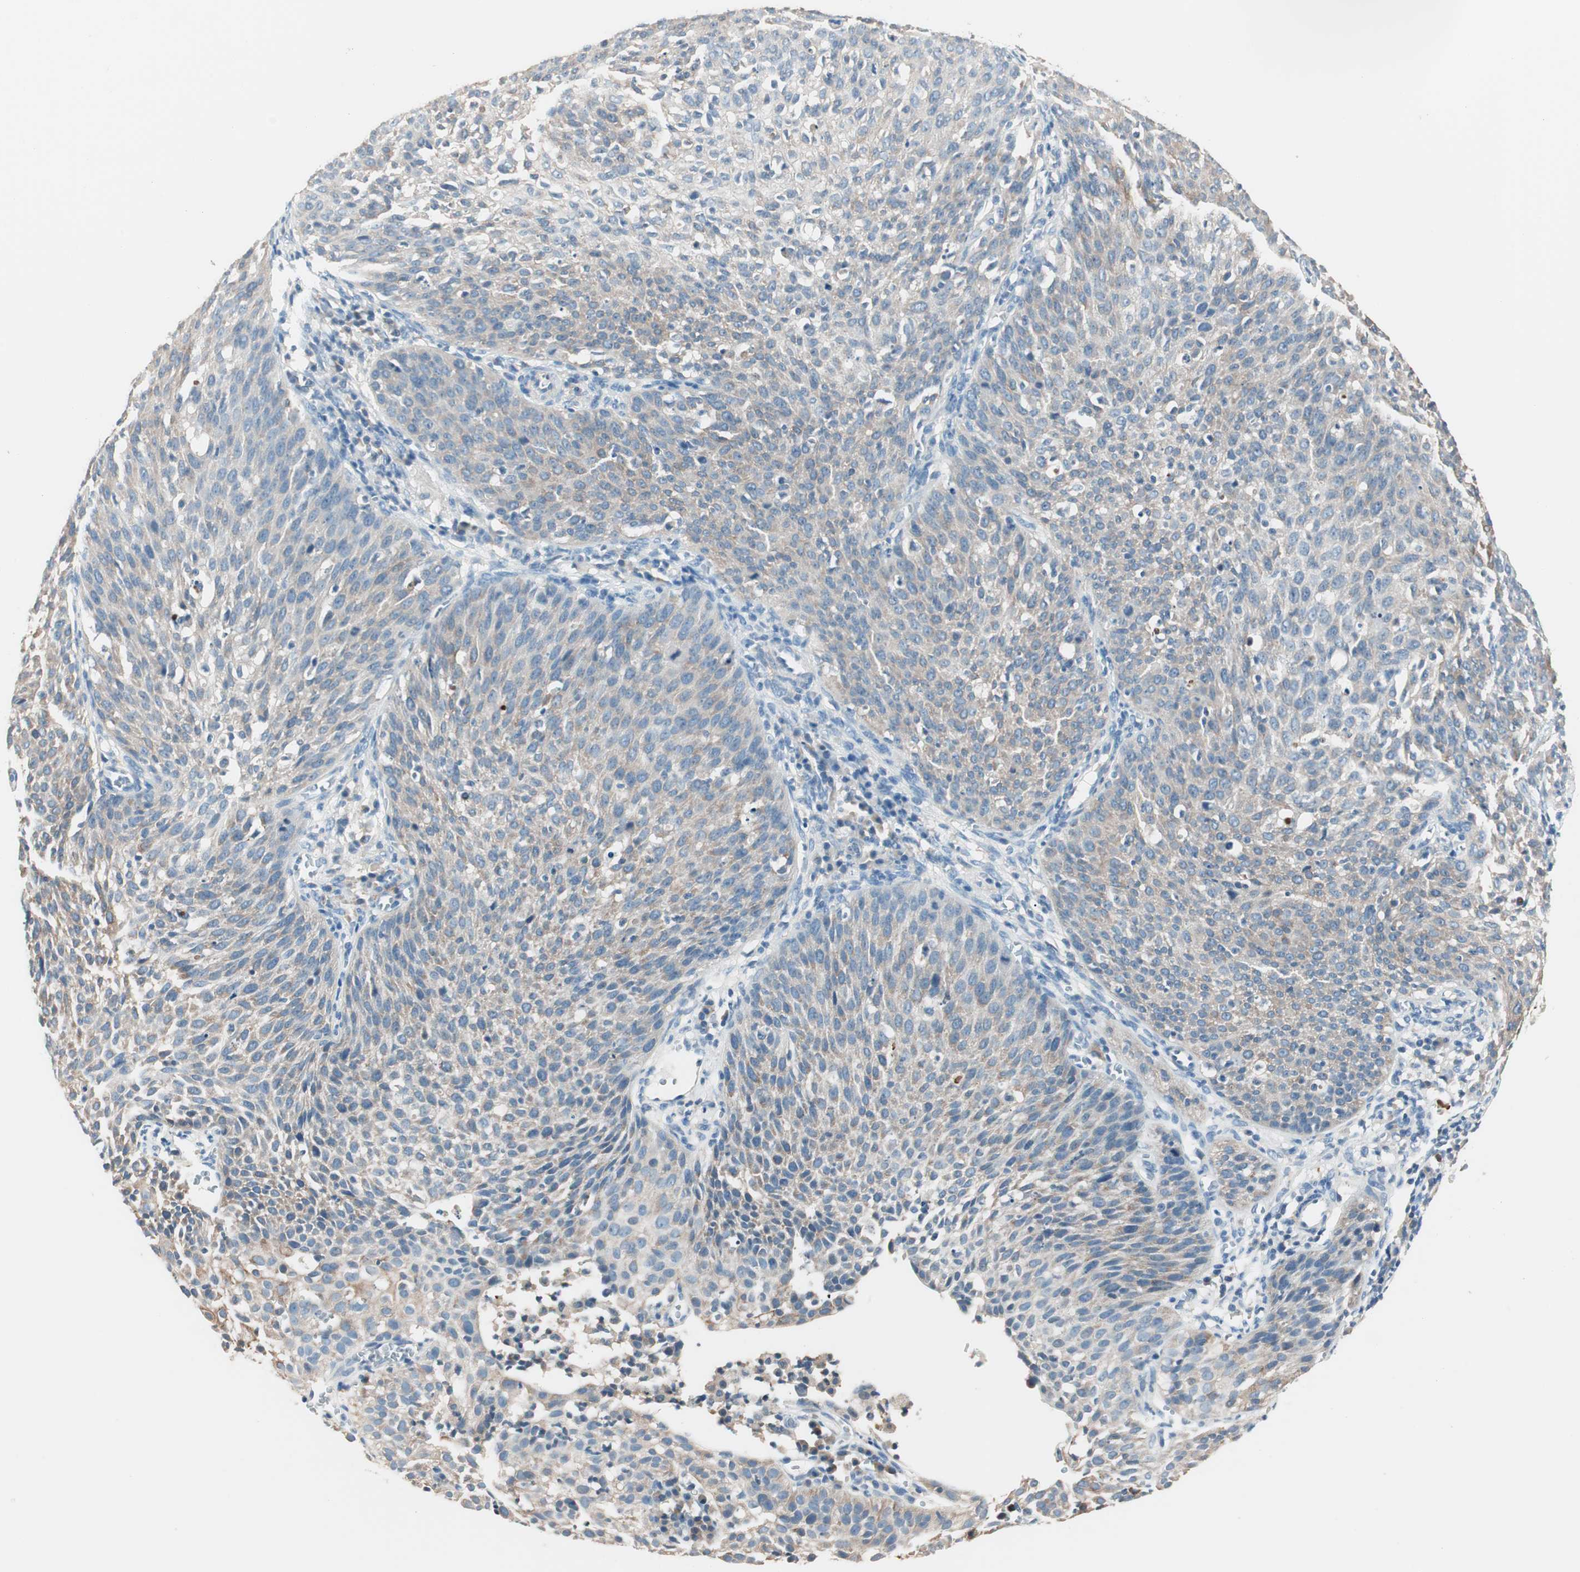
{"staining": {"intensity": "weak", "quantity": "25%-75%", "location": "cytoplasmic/membranous"}, "tissue": "cervical cancer", "cell_type": "Tumor cells", "image_type": "cancer", "snomed": [{"axis": "morphology", "description": "Squamous cell carcinoma, NOS"}, {"axis": "topography", "description": "Cervix"}], "caption": "Immunohistochemical staining of human cervical cancer shows weak cytoplasmic/membranous protein expression in about 25%-75% of tumor cells.", "gene": "RAD54B", "patient": {"sex": "female", "age": 38}}